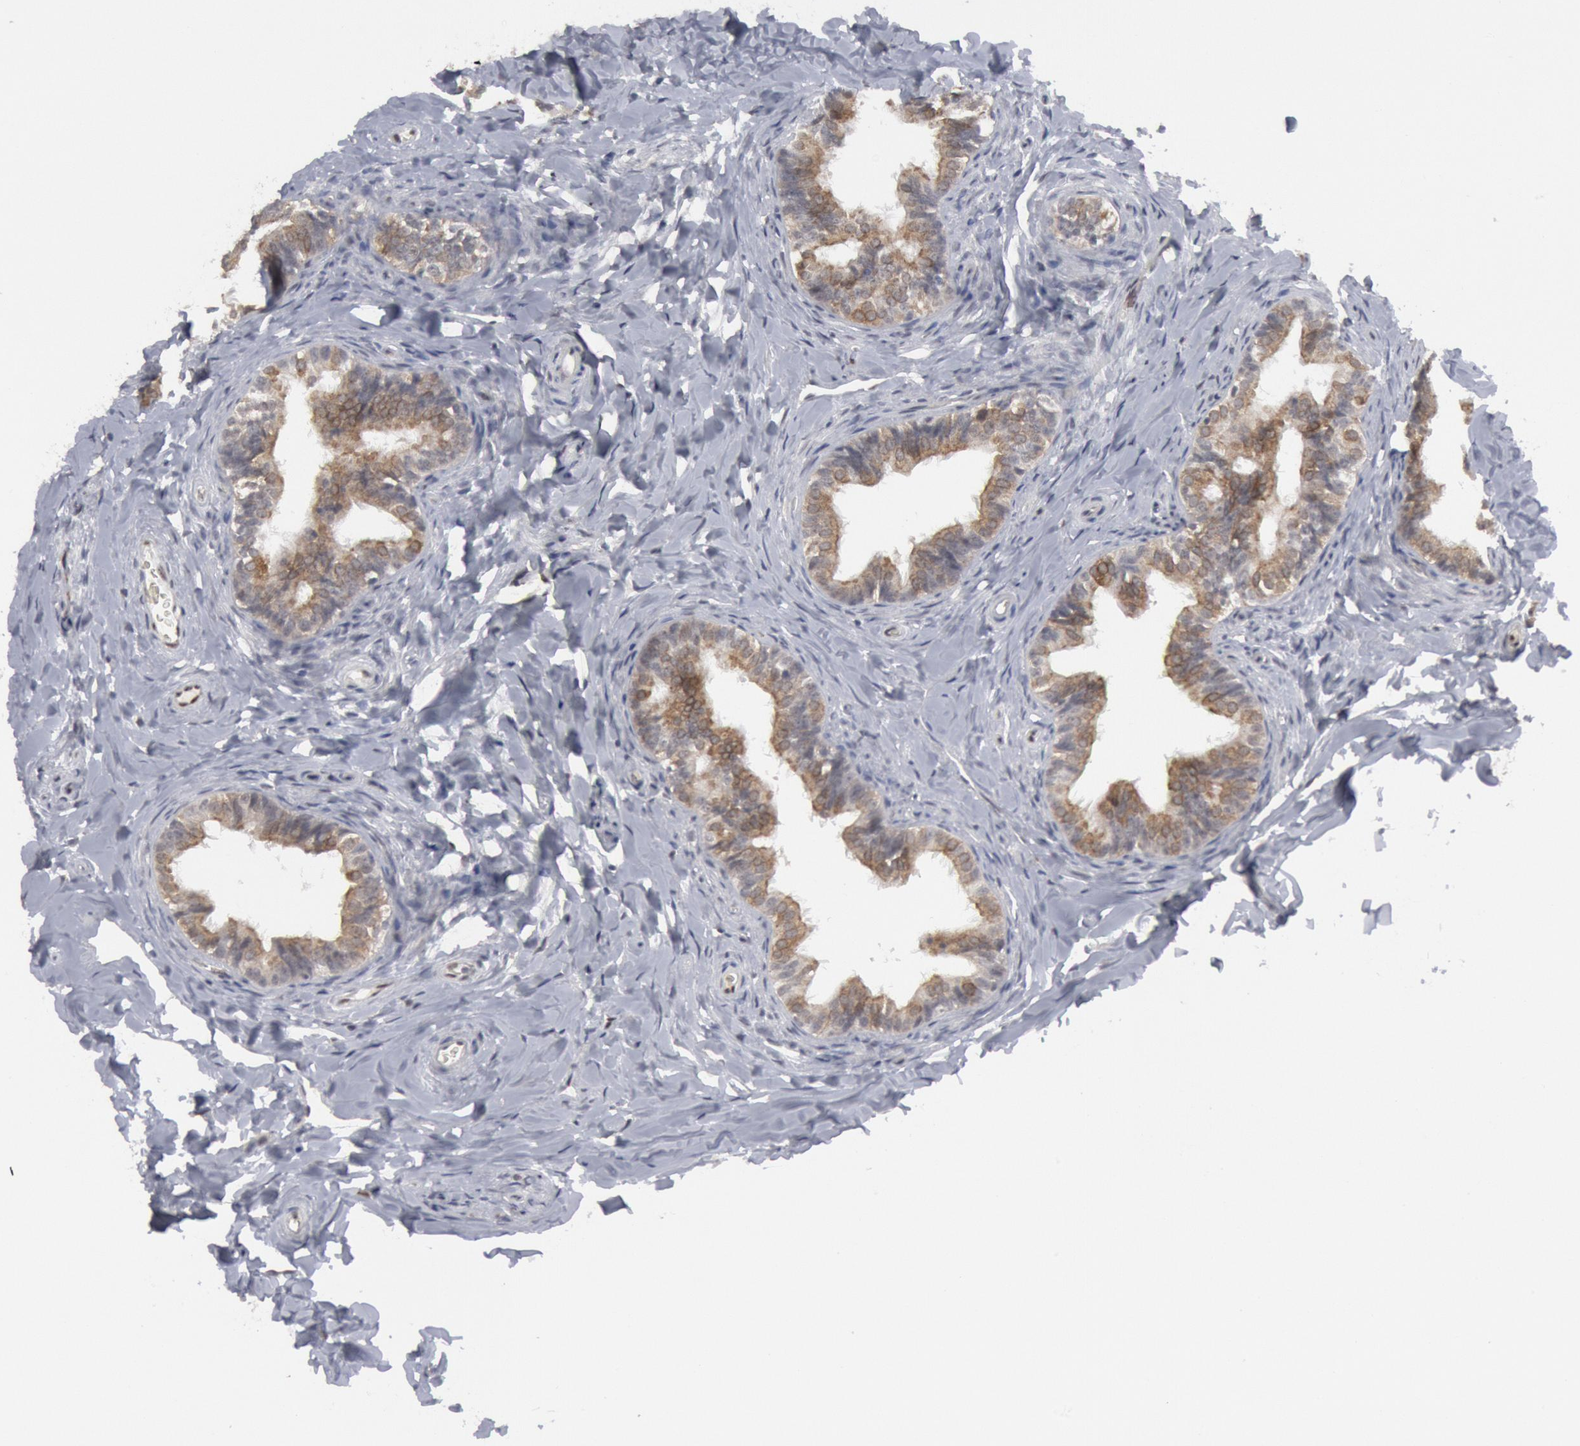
{"staining": {"intensity": "moderate", "quantity": ">75%", "location": "cytoplasmic/membranous"}, "tissue": "epididymis", "cell_type": "Glandular cells", "image_type": "normal", "snomed": [{"axis": "morphology", "description": "Normal tissue, NOS"}, {"axis": "topography", "description": "Epididymis"}], "caption": "Epididymis stained with a brown dye shows moderate cytoplasmic/membranous positive expression in approximately >75% of glandular cells.", "gene": "FOXO1", "patient": {"sex": "male", "age": 26}}